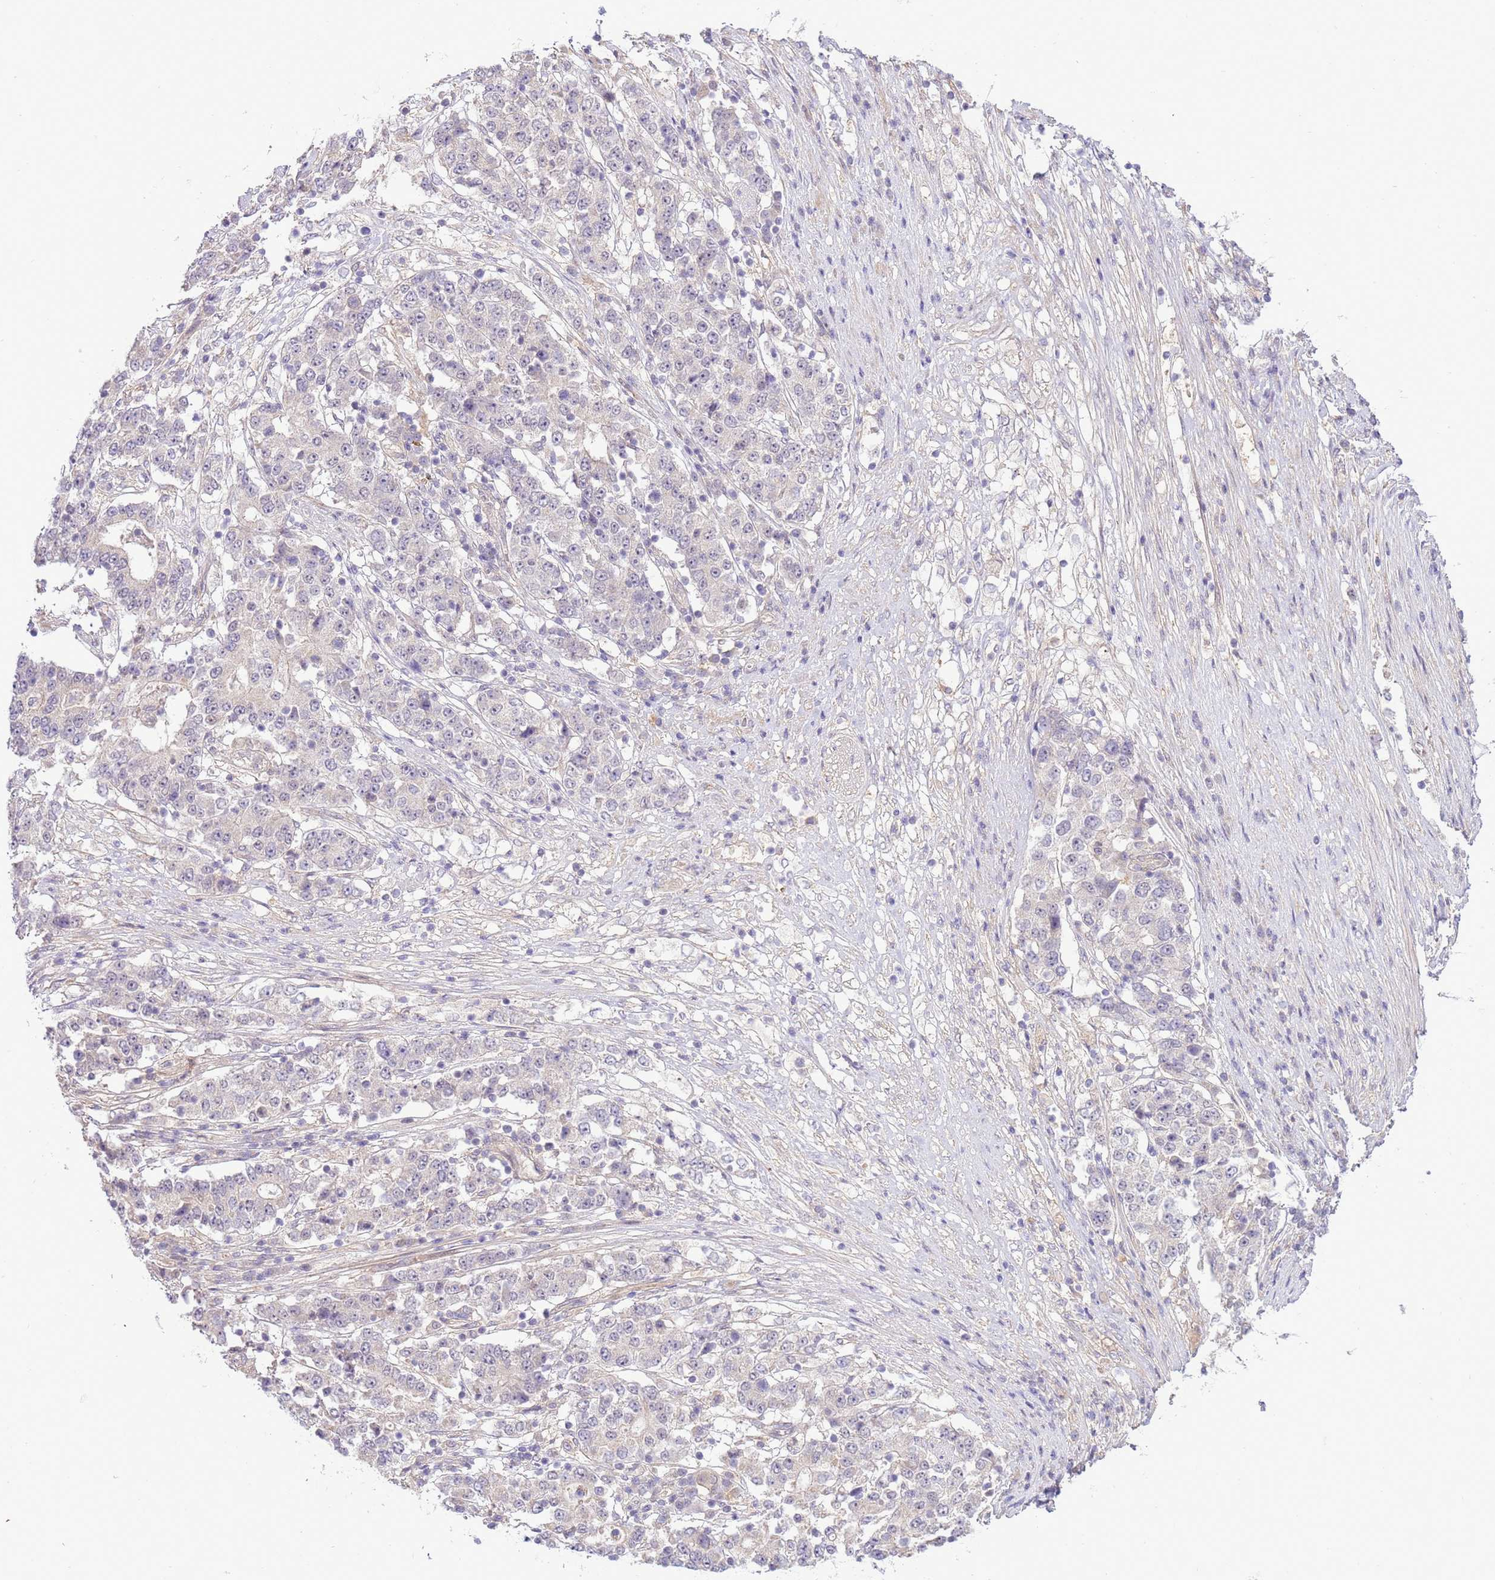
{"staining": {"intensity": "negative", "quantity": "none", "location": "none"}, "tissue": "stomach cancer", "cell_type": "Tumor cells", "image_type": "cancer", "snomed": [{"axis": "morphology", "description": "Adenocarcinoma, NOS"}, {"axis": "topography", "description": "Stomach"}], "caption": "A micrograph of stomach cancer stained for a protein shows no brown staining in tumor cells. The staining was performed using DAB to visualize the protein expression in brown, while the nuclei were stained in blue with hematoxylin (Magnification: 20x).", "gene": "SCARA3", "patient": {"sex": "male", "age": 59}}